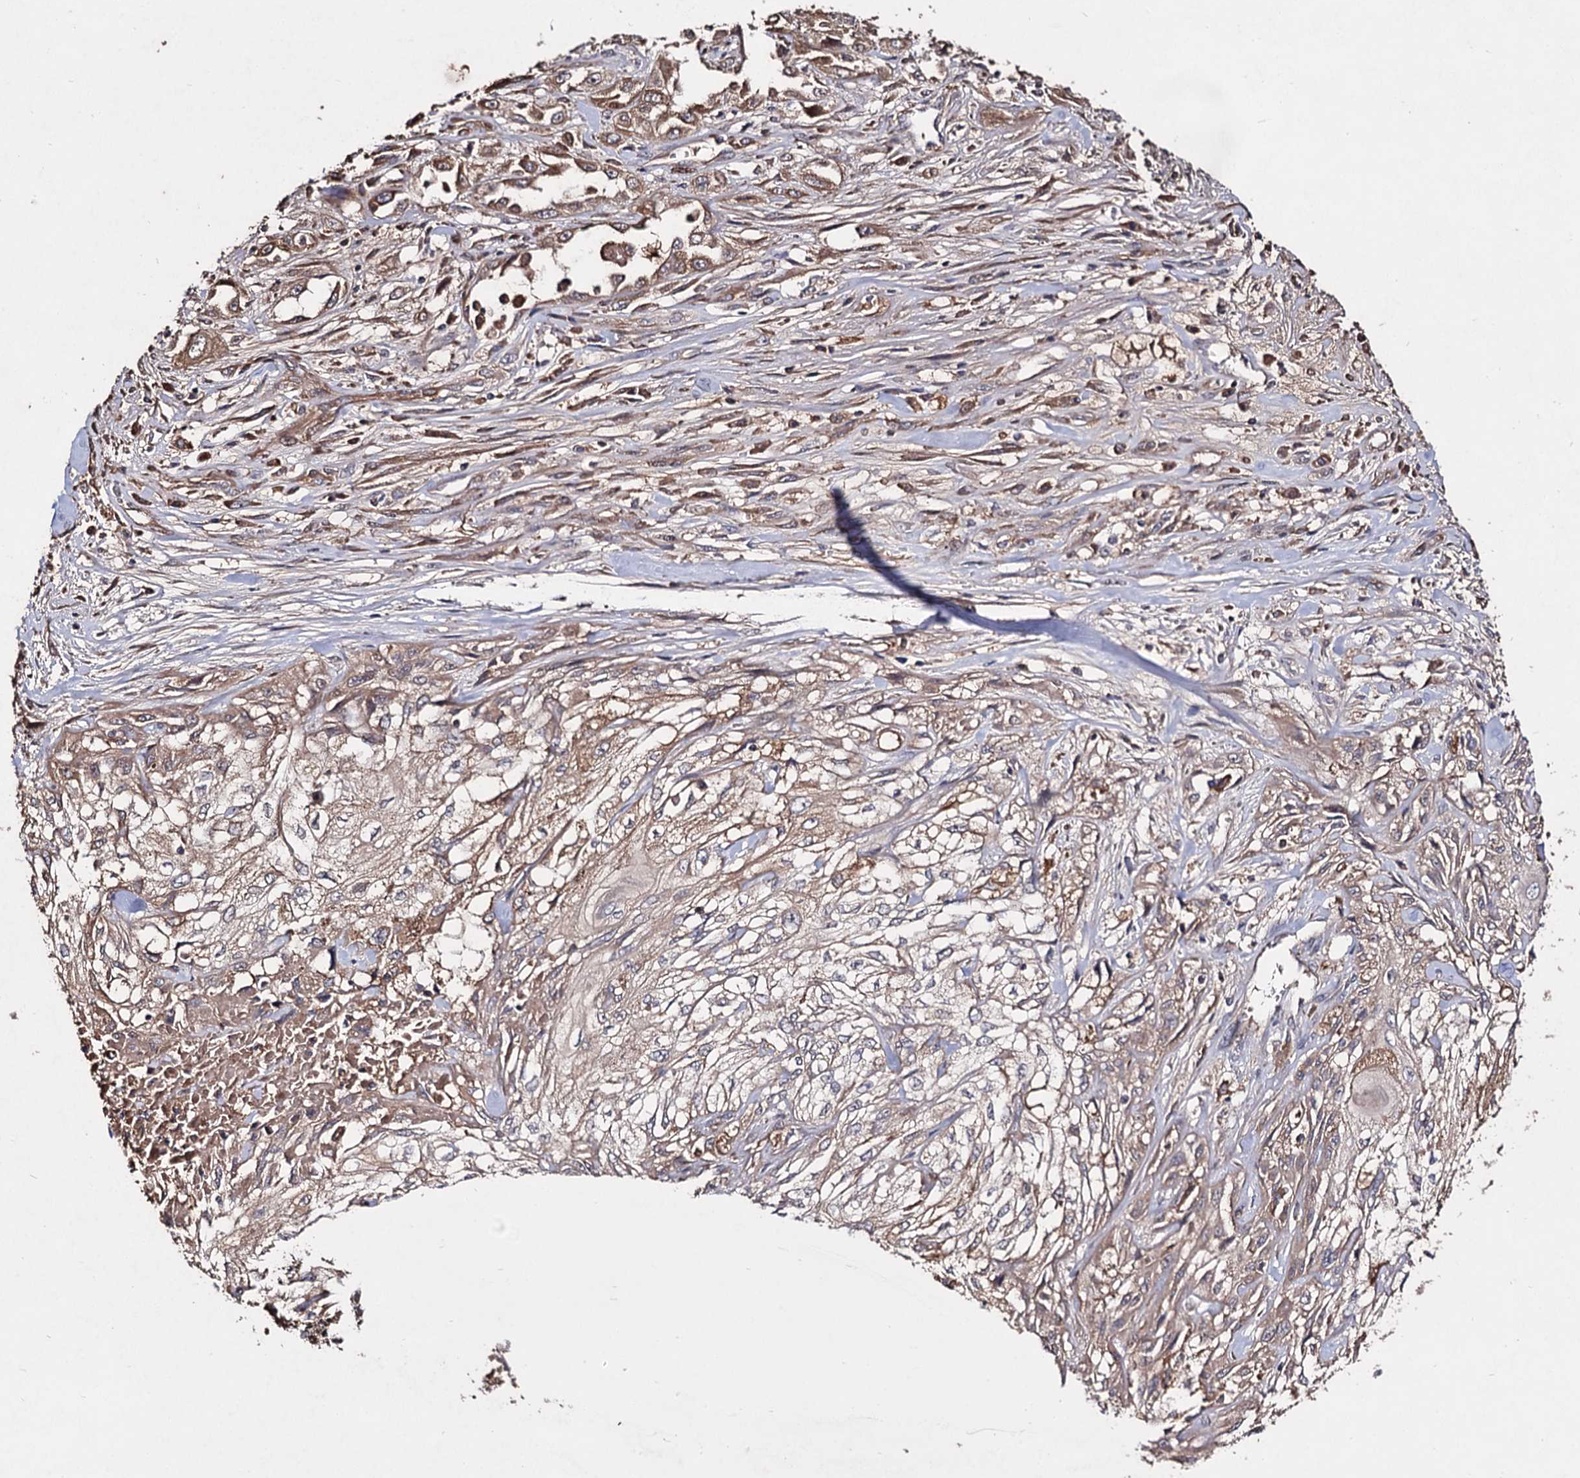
{"staining": {"intensity": "moderate", "quantity": ">75%", "location": "cytoplasmic/membranous"}, "tissue": "skin cancer", "cell_type": "Tumor cells", "image_type": "cancer", "snomed": [{"axis": "morphology", "description": "Squamous cell carcinoma, NOS"}, {"axis": "morphology", "description": "Squamous cell carcinoma, metastatic, NOS"}, {"axis": "topography", "description": "Skin"}, {"axis": "topography", "description": "Lymph node"}], "caption": "Skin squamous cell carcinoma was stained to show a protein in brown. There is medium levels of moderate cytoplasmic/membranous expression in about >75% of tumor cells.", "gene": "ARFIP2", "patient": {"sex": "male", "age": 75}}